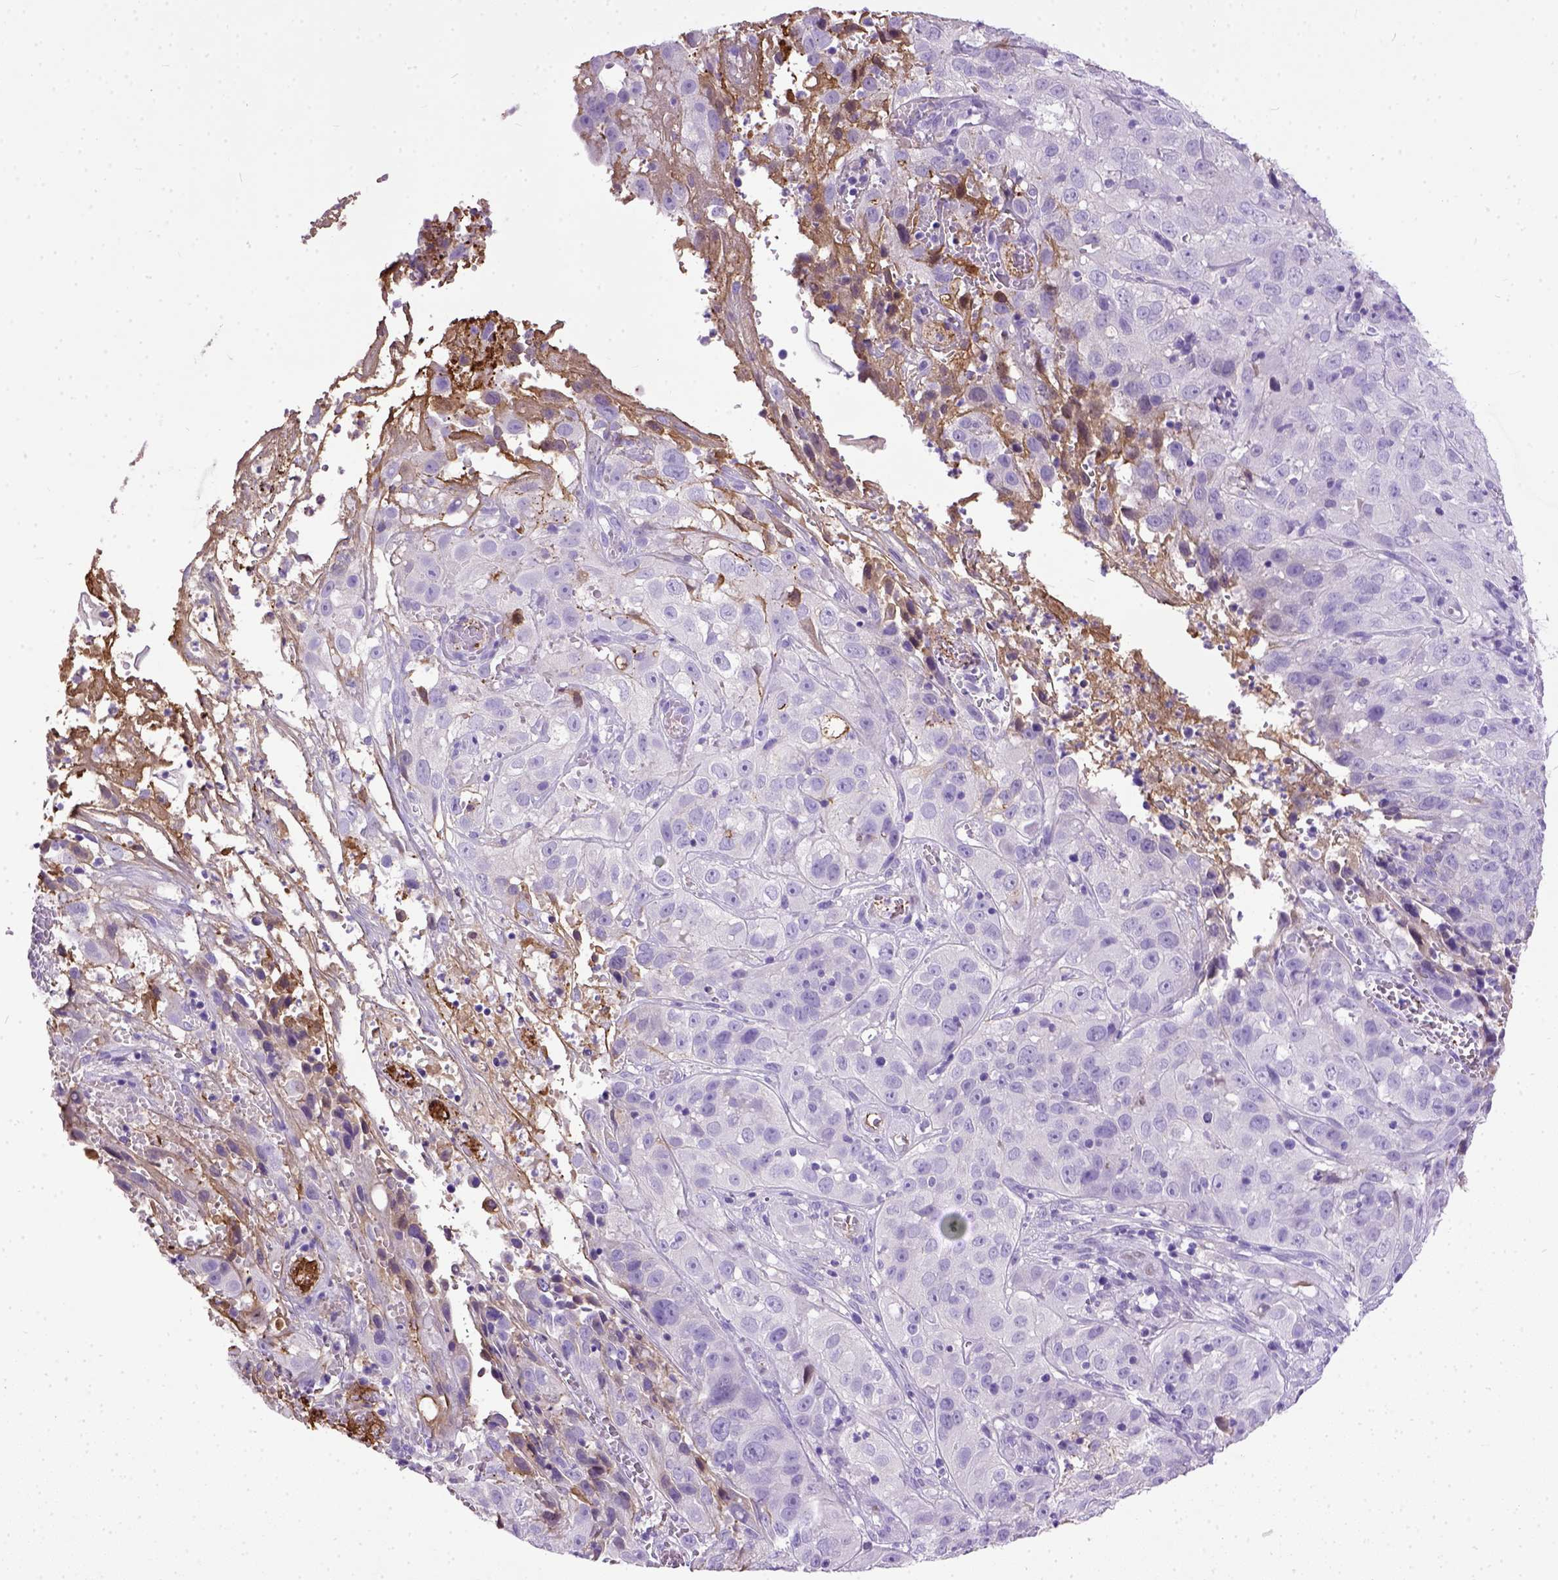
{"staining": {"intensity": "negative", "quantity": "none", "location": "none"}, "tissue": "cervical cancer", "cell_type": "Tumor cells", "image_type": "cancer", "snomed": [{"axis": "morphology", "description": "Squamous cell carcinoma, NOS"}, {"axis": "topography", "description": "Cervix"}], "caption": "Protein analysis of cervical cancer shows no significant expression in tumor cells.", "gene": "ADAMTS8", "patient": {"sex": "female", "age": 32}}